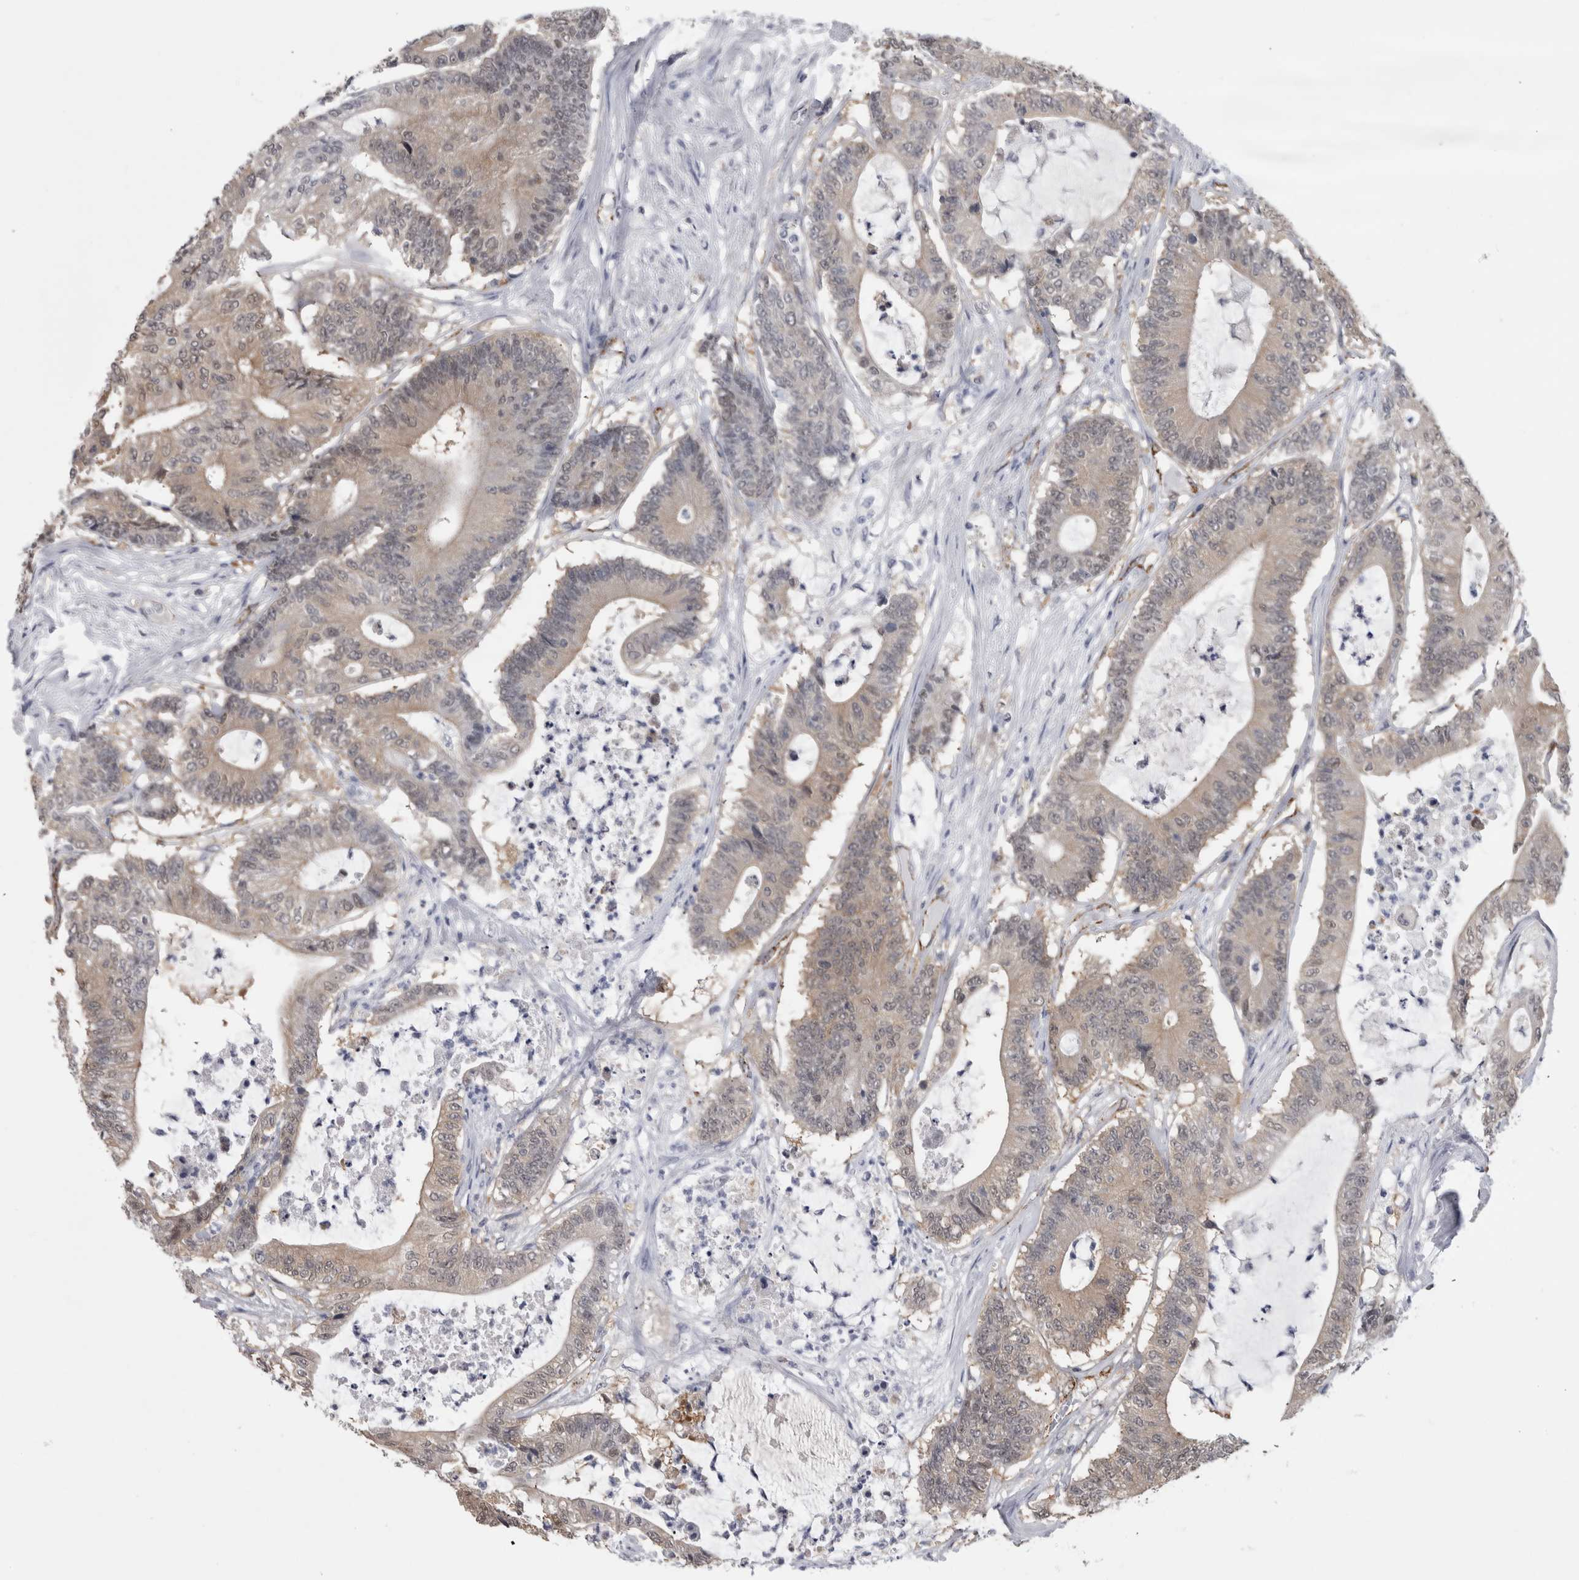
{"staining": {"intensity": "weak", "quantity": ">75%", "location": "cytoplasmic/membranous"}, "tissue": "colorectal cancer", "cell_type": "Tumor cells", "image_type": "cancer", "snomed": [{"axis": "morphology", "description": "Adenocarcinoma, NOS"}, {"axis": "topography", "description": "Colon"}], "caption": "High-power microscopy captured an IHC histopathology image of colorectal adenocarcinoma, revealing weak cytoplasmic/membranous staining in approximately >75% of tumor cells. The staining is performed using DAB brown chromogen to label protein expression. The nuclei are counter-stained blue using hematoxylin.", "gene": "ACOT7", "patient": {"sex": "female", "age": 84}}